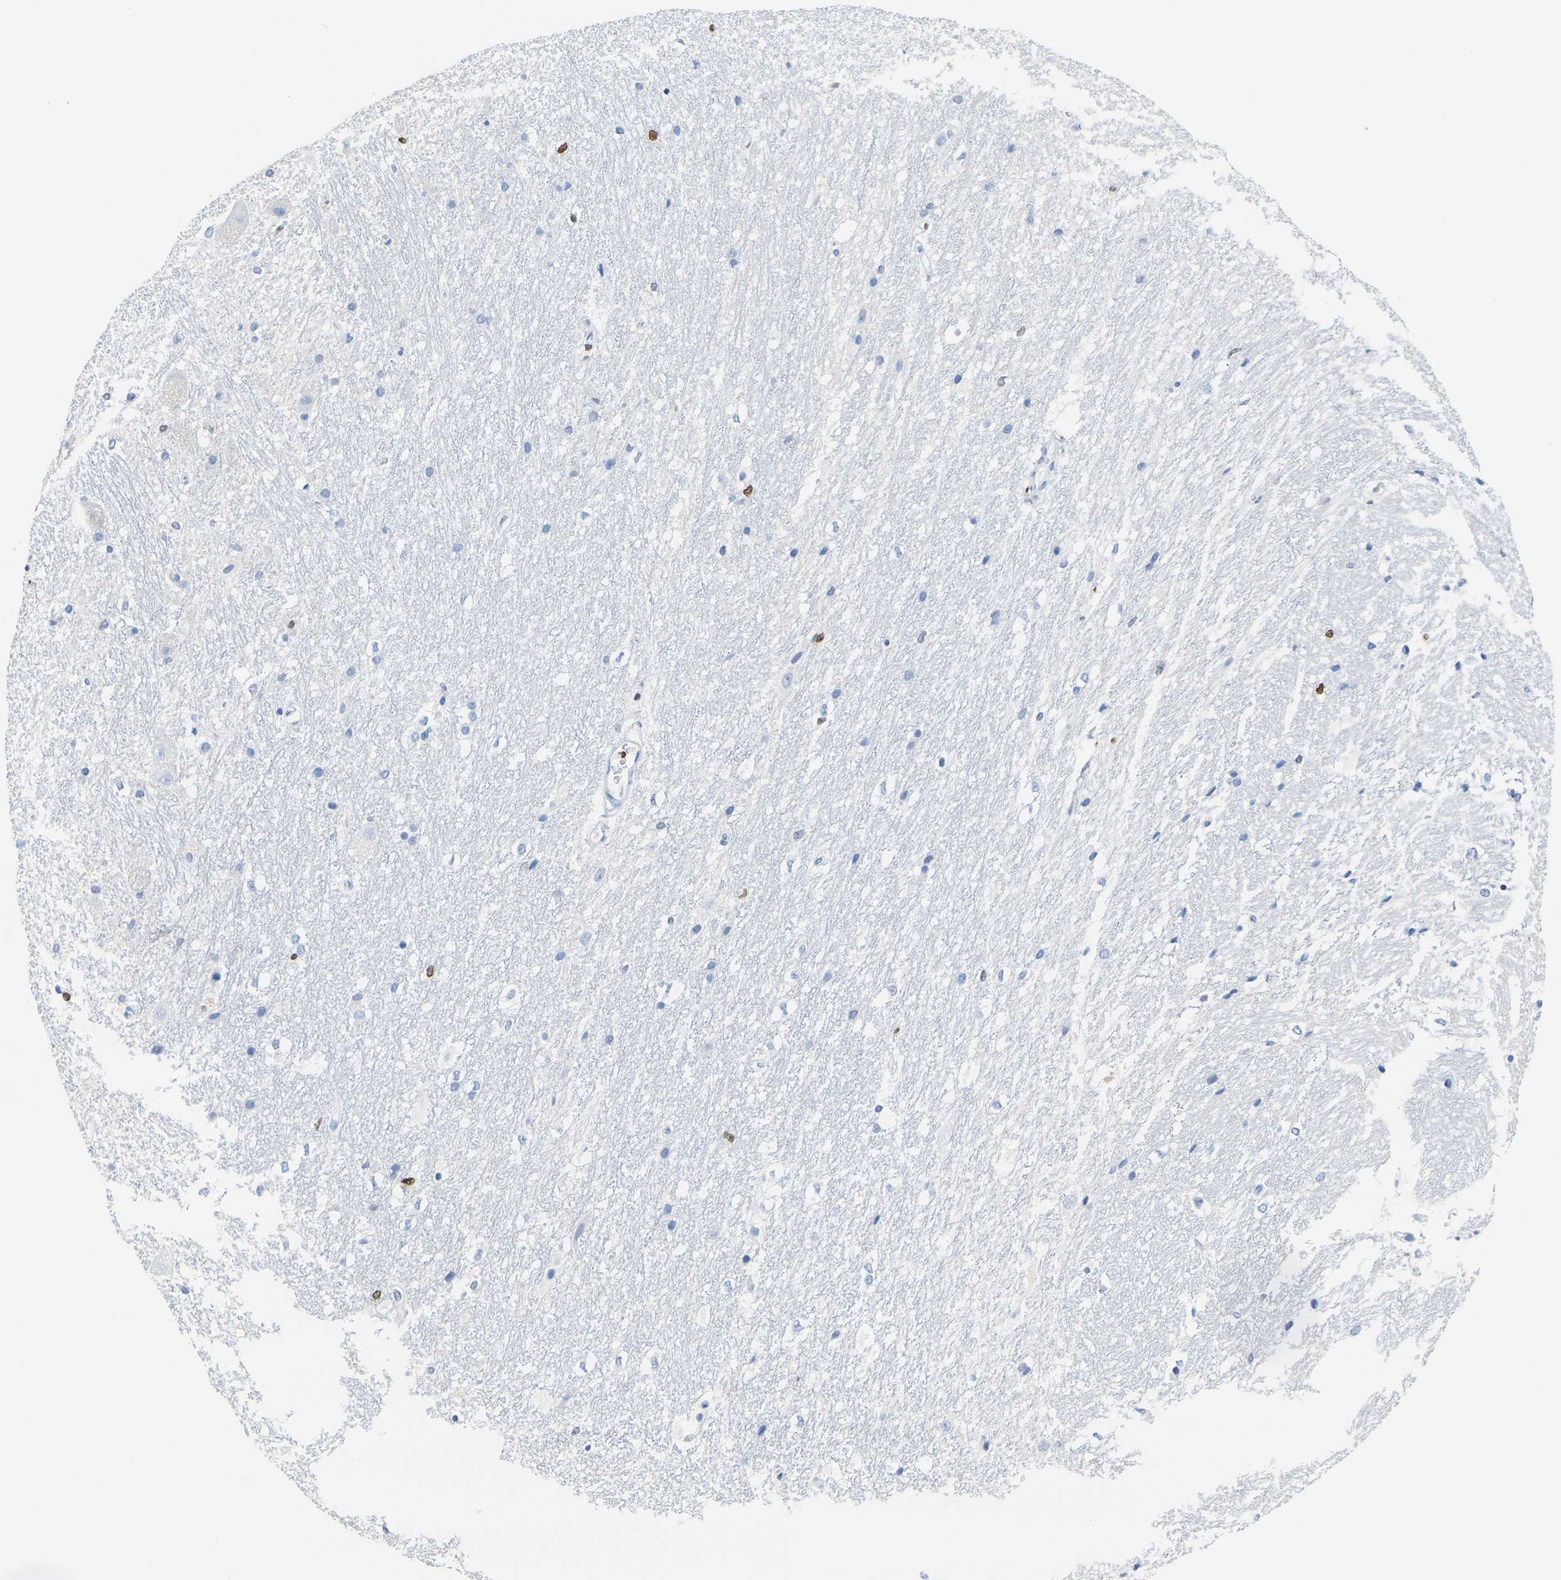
{"staining": {"intensity": "strong", "quantity": "<25%", "location": "nuclear"}, "tissue": "hippocampus", "cell_type": "Glial cells", "image_type": "normal", "snomed": [{"axis": "morphology", "description": "Normal tissue, NOS"}, {"axis": "topography", "description": "Hippocampus"}], "caption": "A histopathology image of human hippocampus stained for a protein displays strong nuclear brown staining in glial cells. (Stains: DAB in brown, nuclei in blue, Microscopy: brightfield microscopy at high magnification).", "gene": "DRAXIN", "patient": {"sex": "female", "age": 19}}